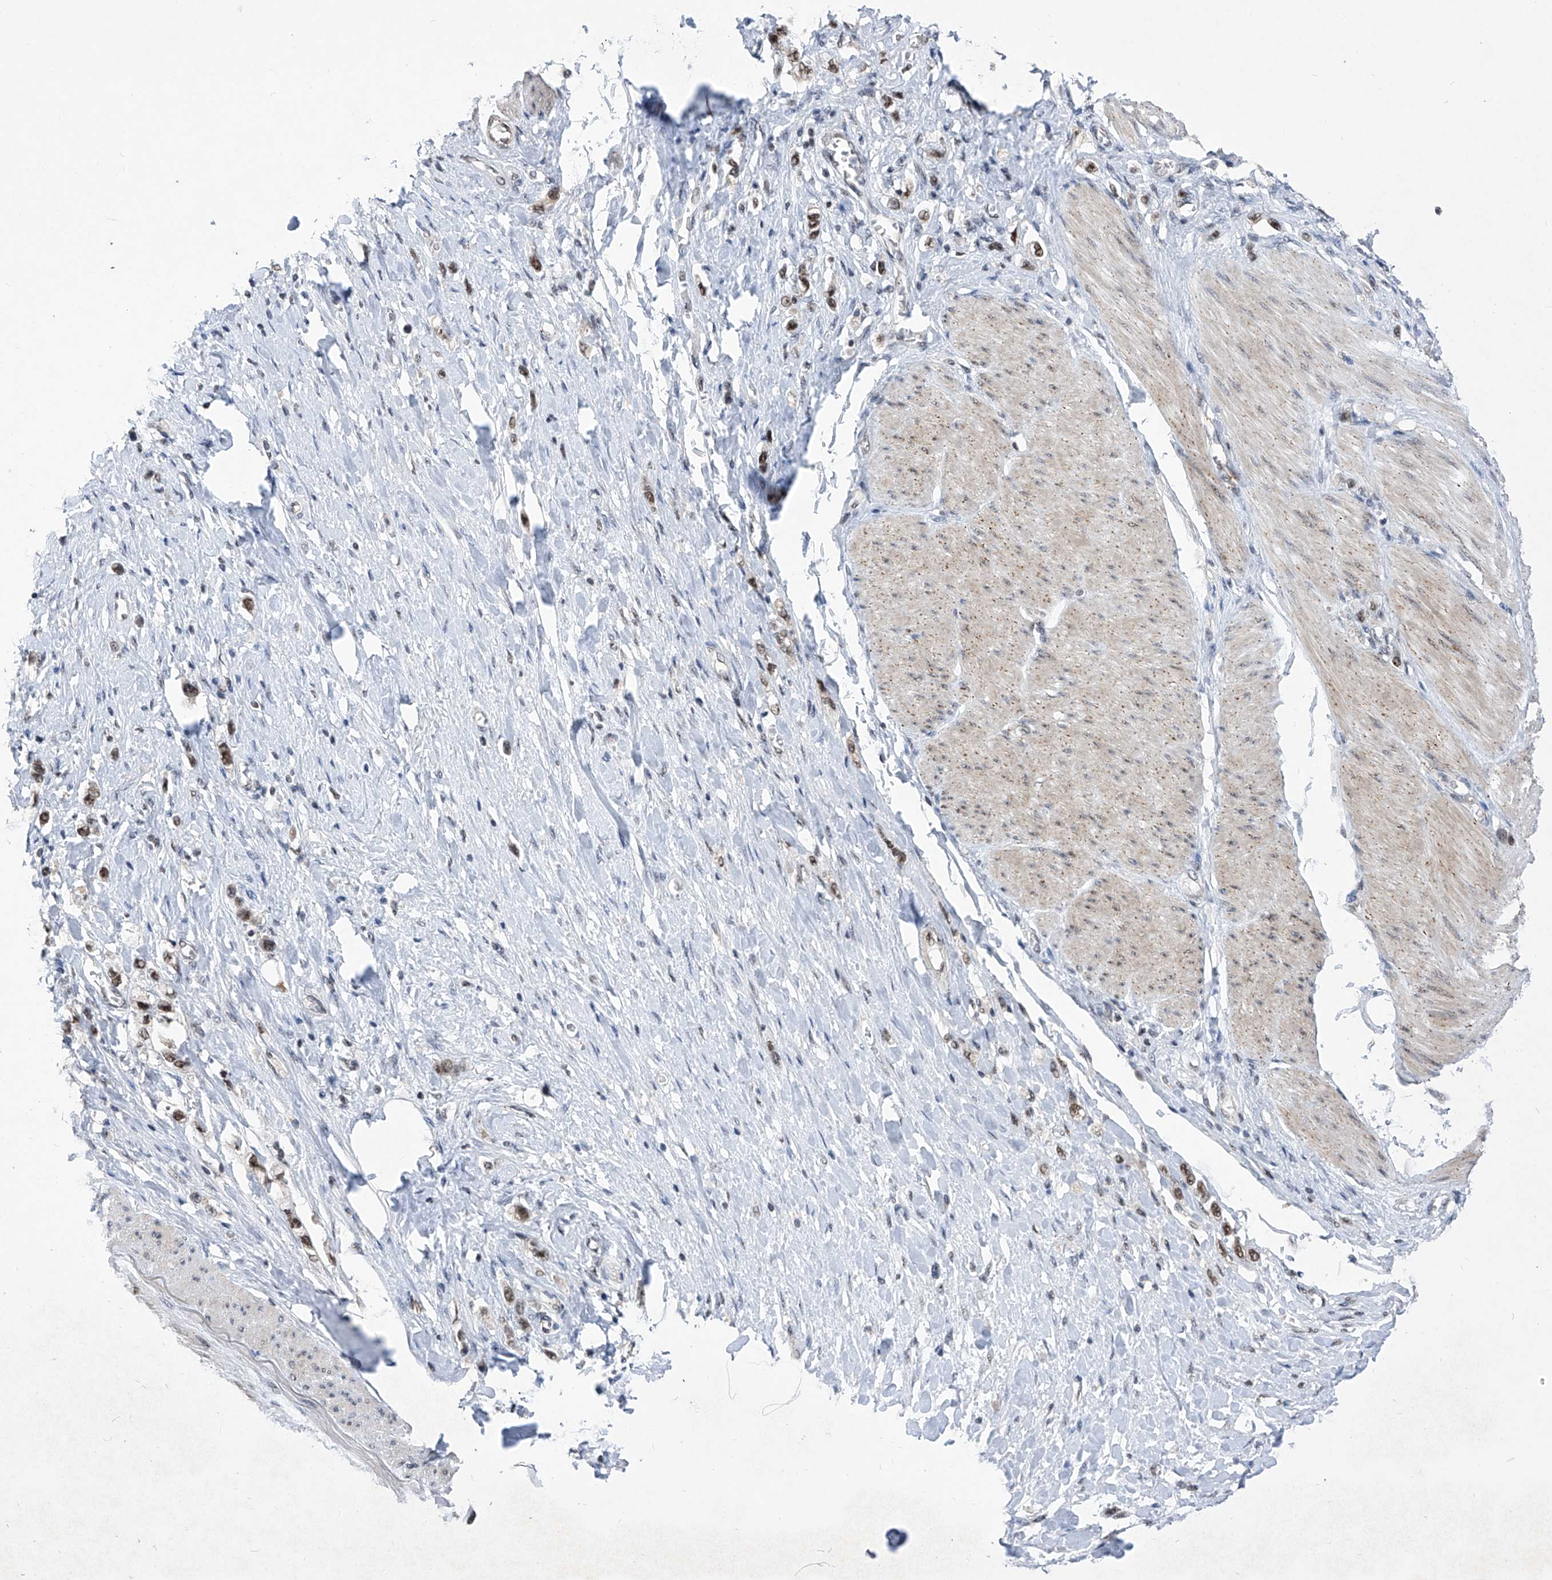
{"staining": {"intensity": "moderate", "quantity": ">75%", "location": "nuclear"}, "tissue": "stomach cancer", "cell_type": "Tumor cells", "image_type": "cancer", "snomed": [{"axis": "morphology", "description": "Adenocarcinoma, NOS"}, {"axis": "topography", "description": "Stomach"}], "caption": "Protein expression analysis of stomach adenocarcinoma exhibits moderate nuclear staining in about >75% of tumor cells.", "gene": "RAD54L", "patient": {"sex": "female", "age": 65}}